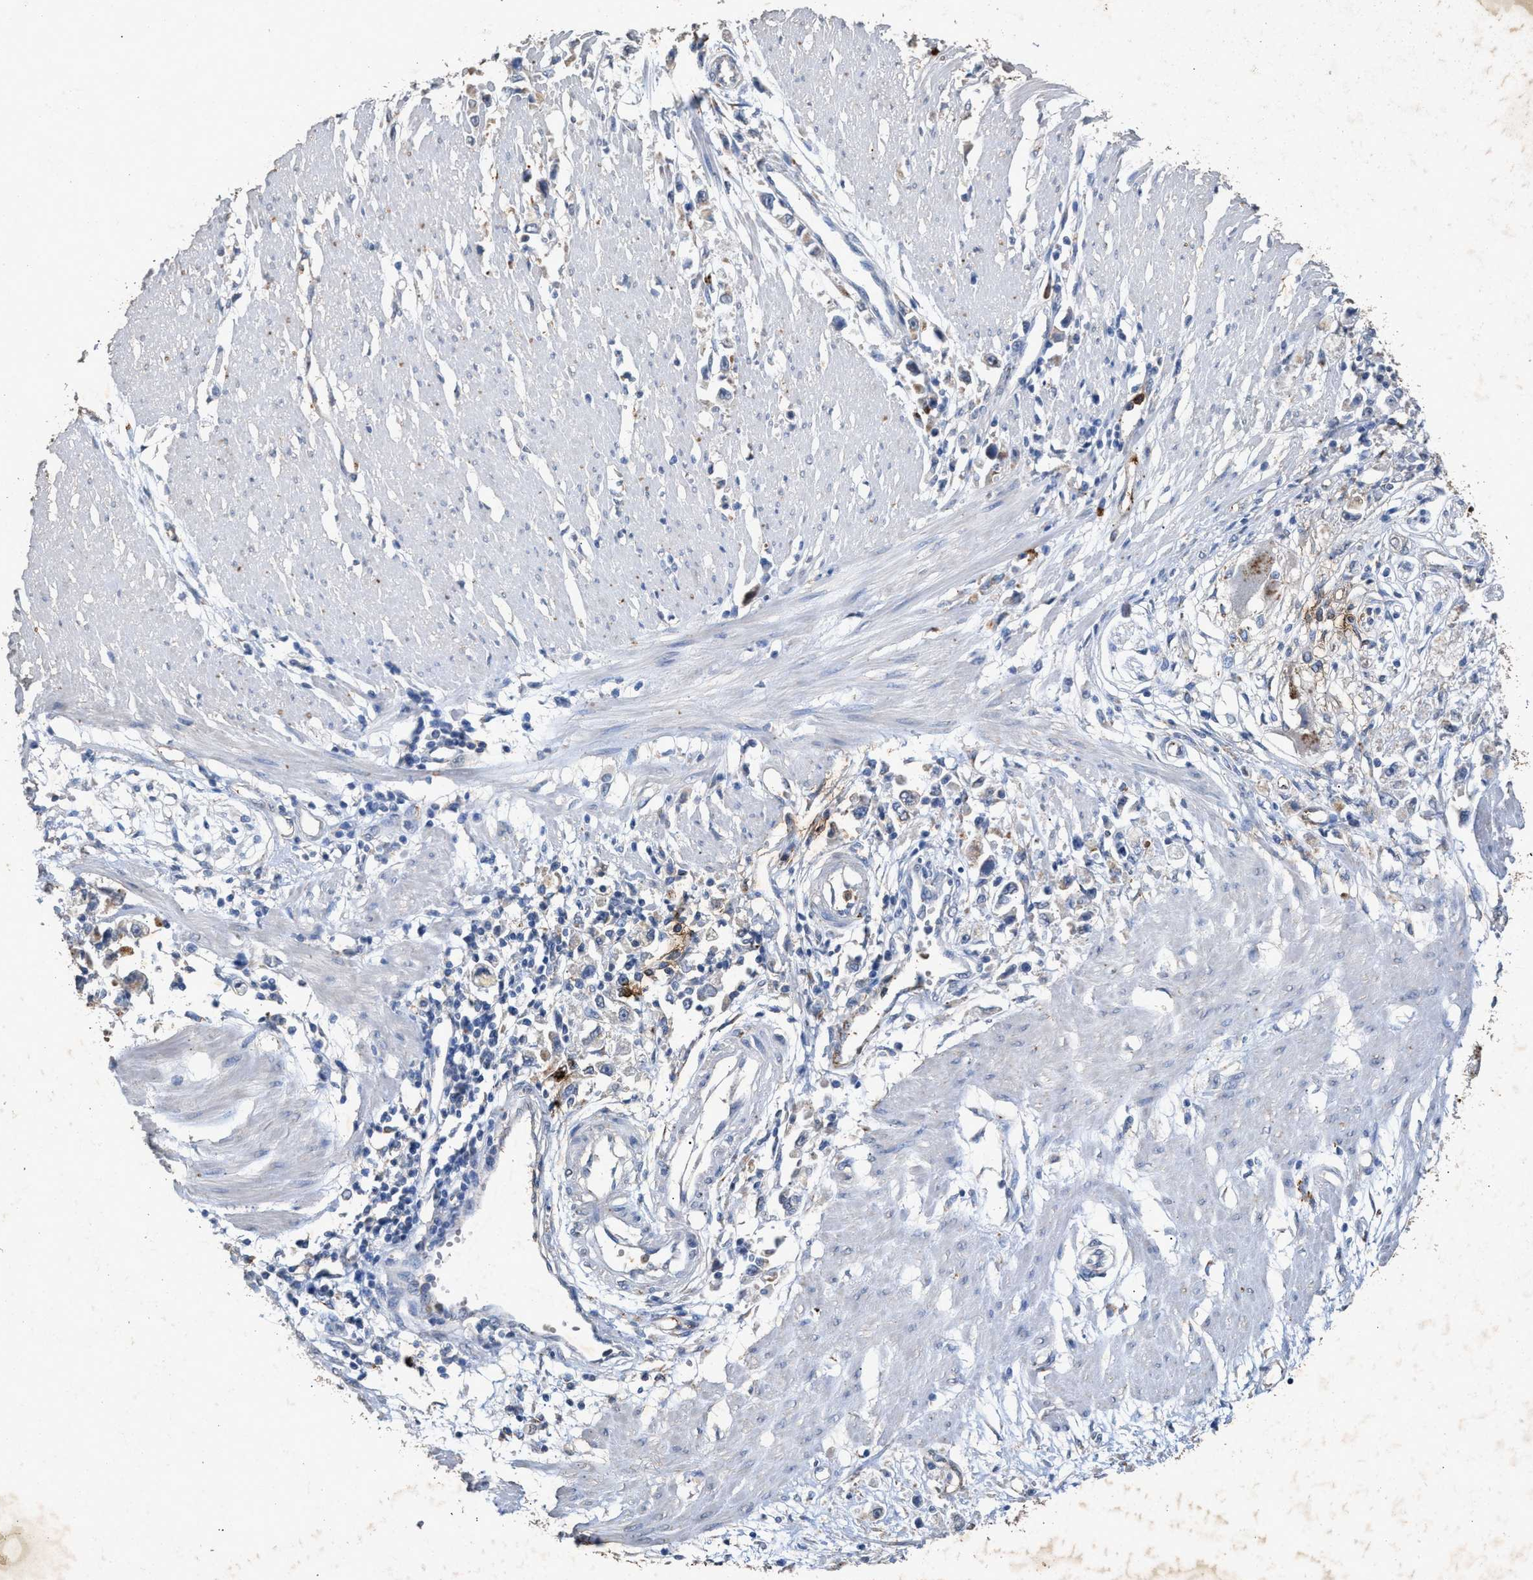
{"staining": {"intensity": "negative", "quantity": "none", "location": "none"}, "tissue": "stomach cancer", "cell_type": "Tumor cells", "image_type": "cancer", "snomed": [{"axis": "morphology", "description": "Adenocarcinoma, NOS"}, {"axis": "topography", "description": "Stomach"}], "caption": "Immunohistochemistry (IHC) photomicrograph of neoplastic tissue: stomach adenocarcinoma stained with DAB (3,3'-diaminobenzidine) reveals no significant protein expression in tumor cells.", "gene": "LTB4R2", "patient": {"sex": "female", "age": 59}}